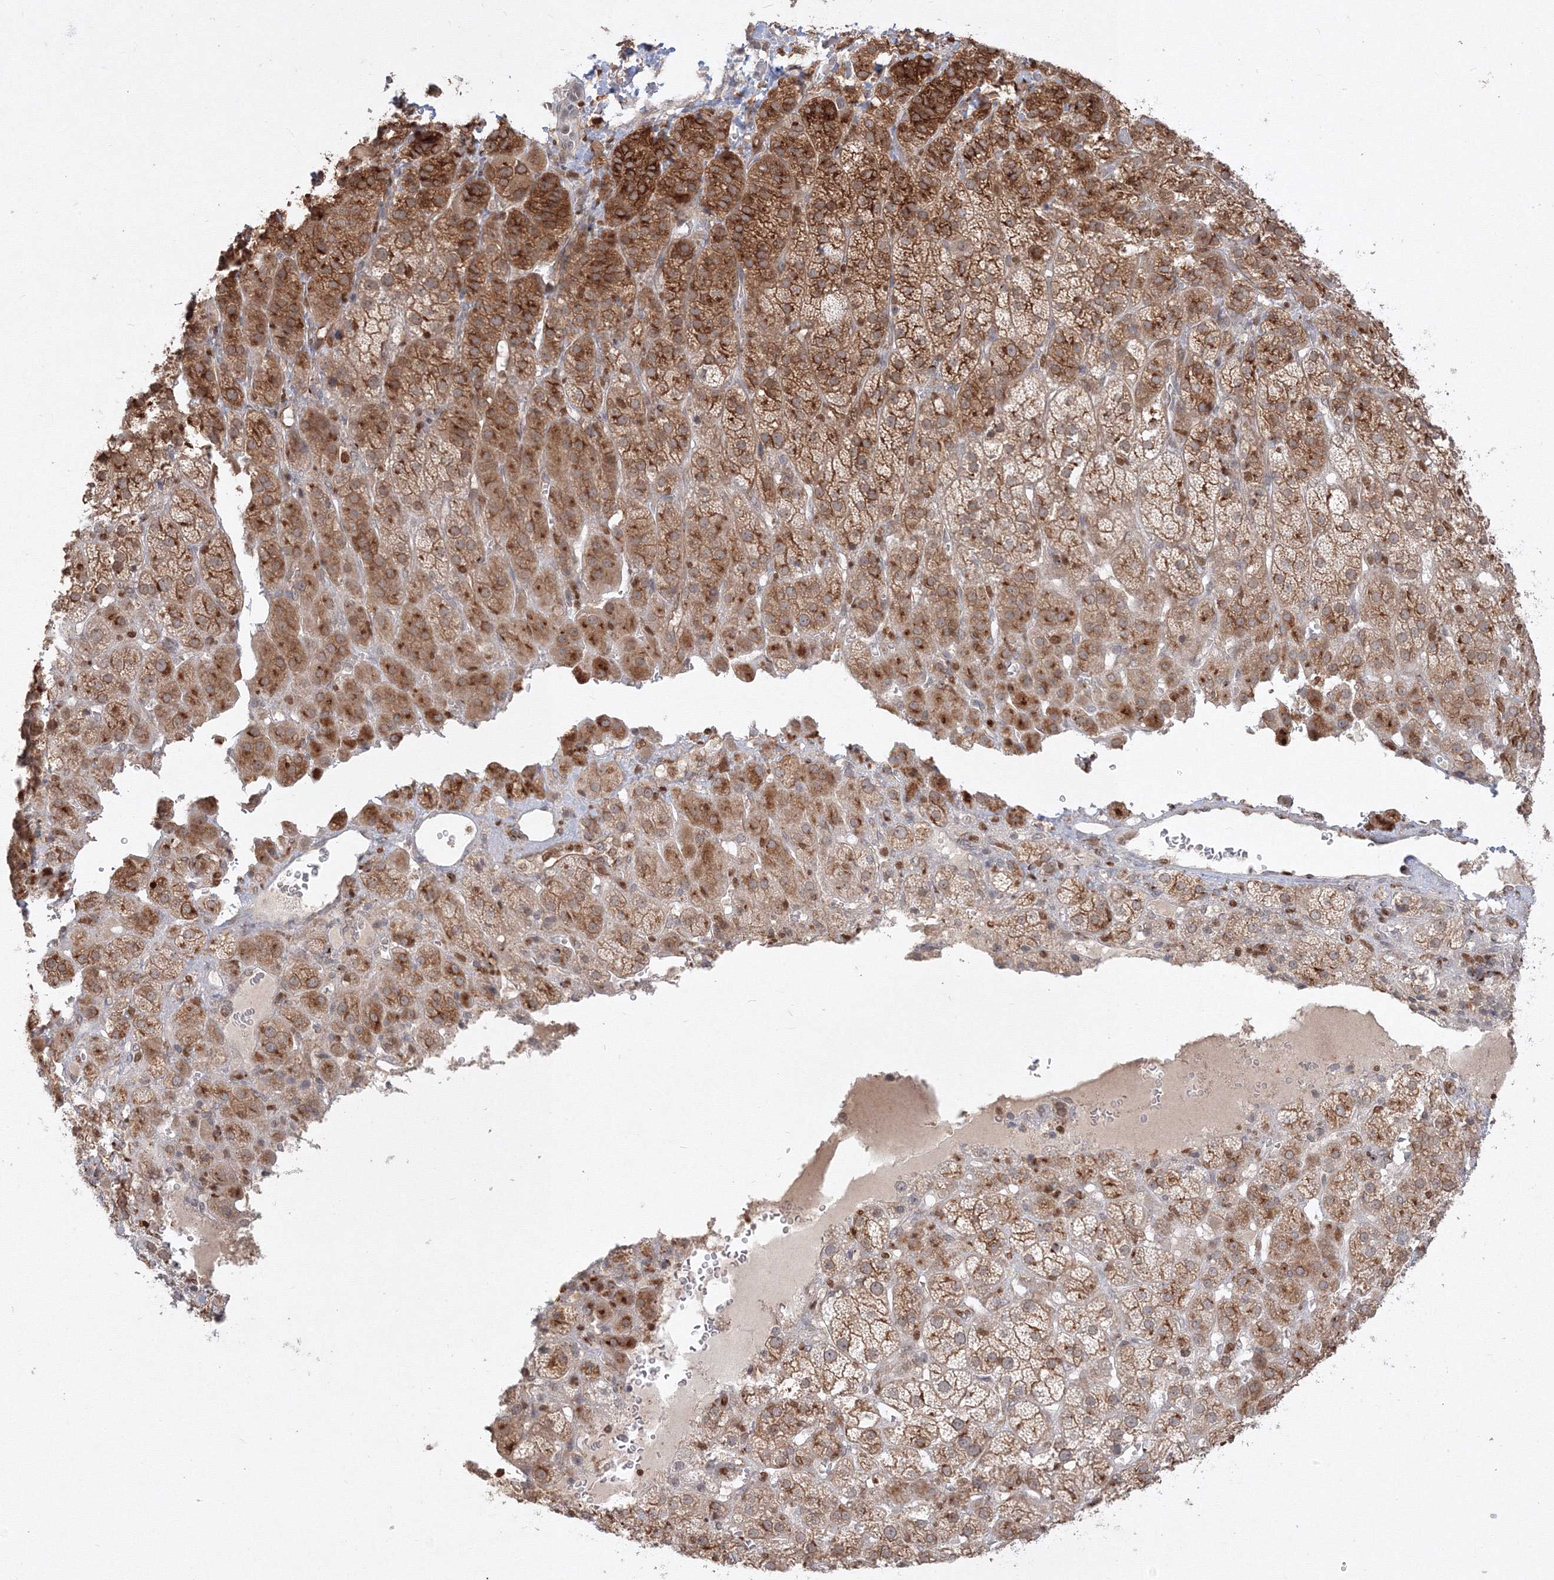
{"staining": {"intensity": "strong", "quantity": "25%-75%", "location": "cytoplasmic/membranous"}, "tissue": "adrenal gland", "cell_type": "Glandular cells", "image_type": "normal", "snomed": [{"axis": "morphology", "description": "Normal tissue, NOS"}, {"axis": "topography", "description": "Adrenal gland"}], "caption": "Immunohistochemical staining of normal human adrenal gland displays strong cytoplasmic/membranous protein expression in approximately 25%-75% of glandular cells.", "gene": "TMEM50B", "patient": {"sex": "female", "age": 57}}